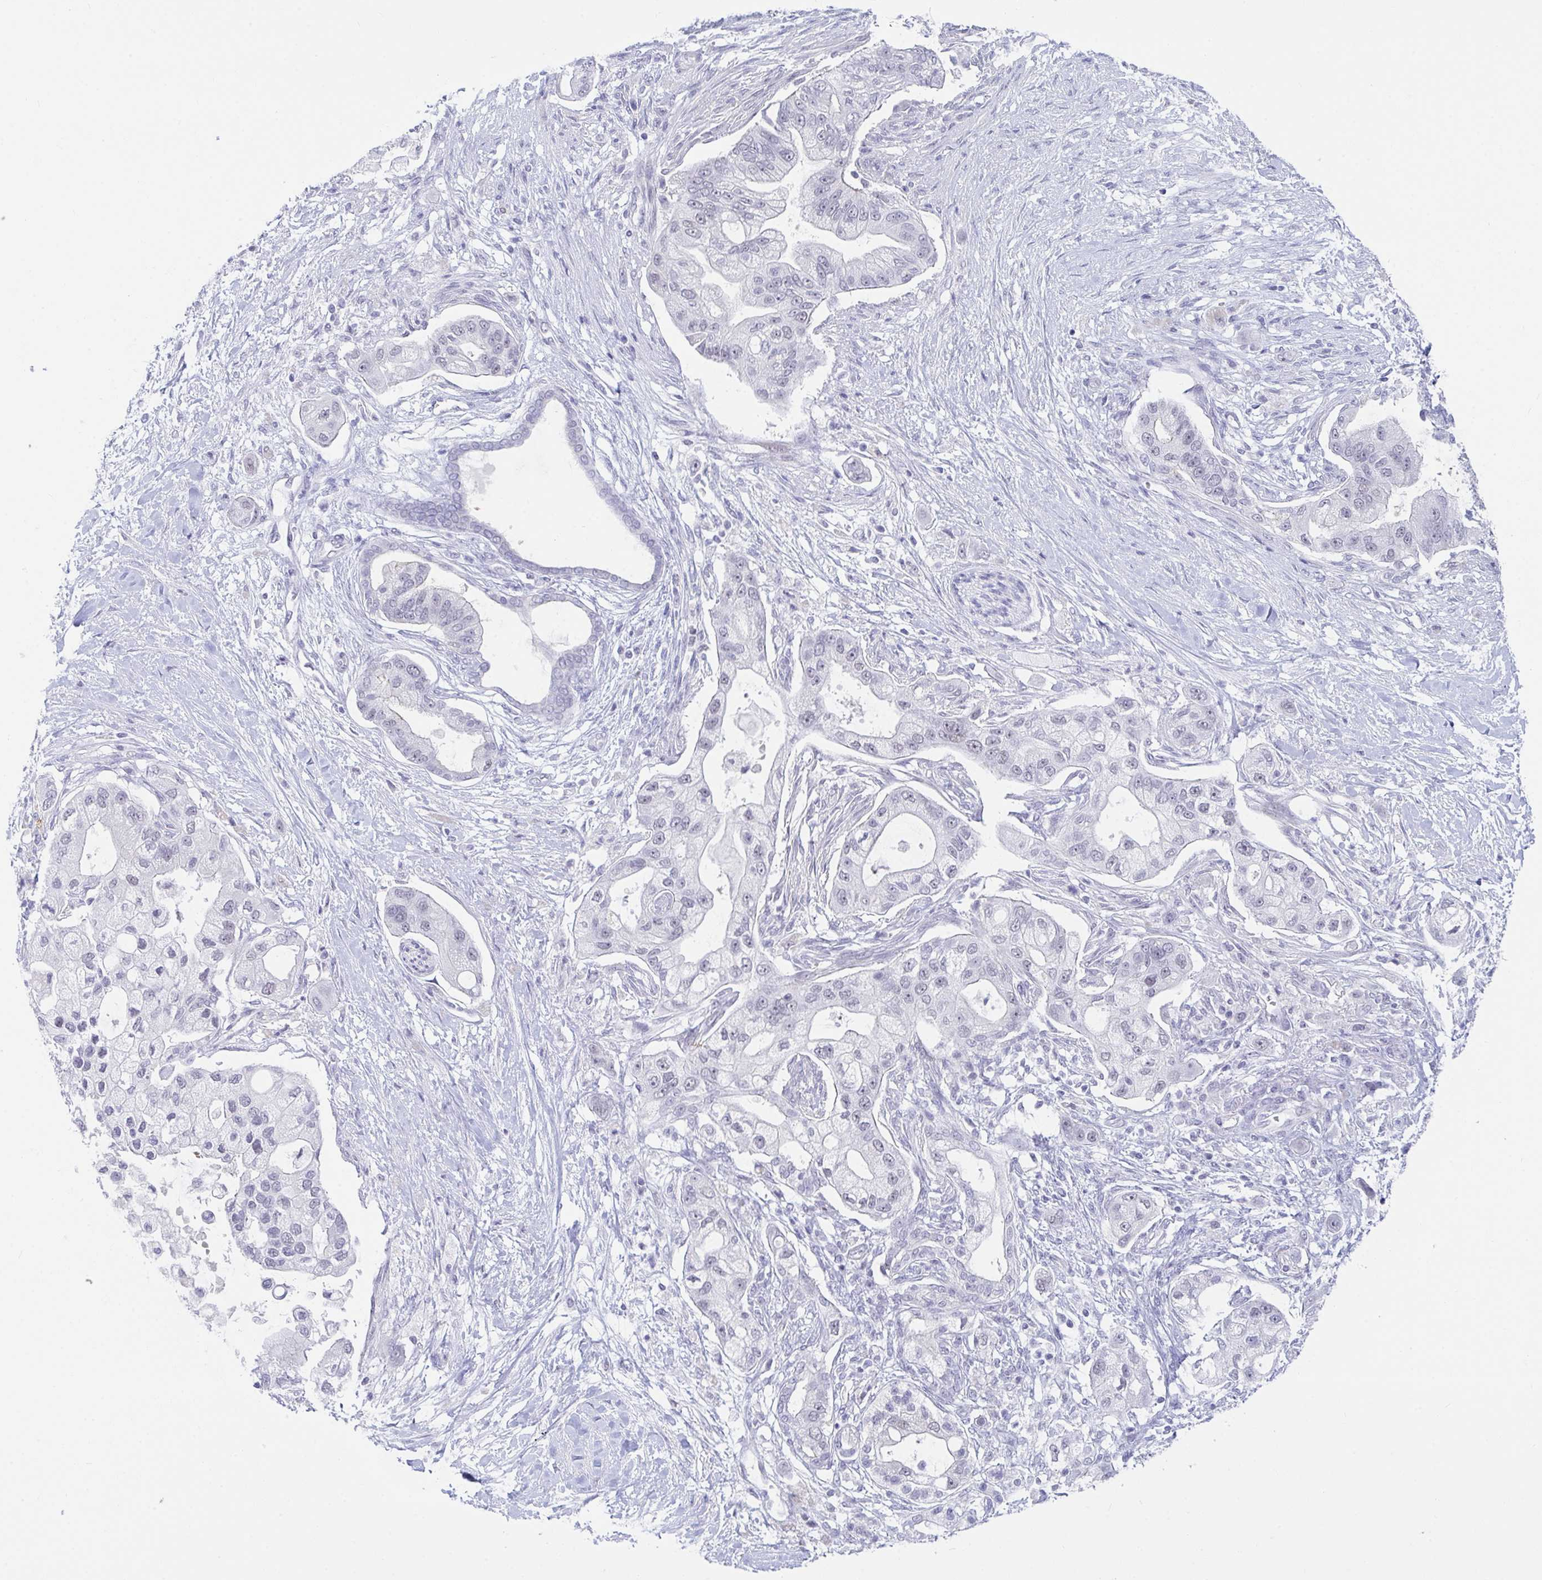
{"staining": {"intensity": "negative", "quantity": "none", "location": "none"}, "tissue": "pancreatic cancer", "cell_type": "Tumor cells", "image_type": "cancer", "snomed": [{"axis": "morphology", "description": "Adenocarcinoma, NOS"}, {"axis": "topography", "description": "Pancreas"}], "caption": "Adenocarcinoma (pancreatic) stained for a protein using immunohistochemistry (IHC) demonstrates no staining tumor cells.", "gene": "DAOA", "patient": {"sex": "male", "age": 57}}